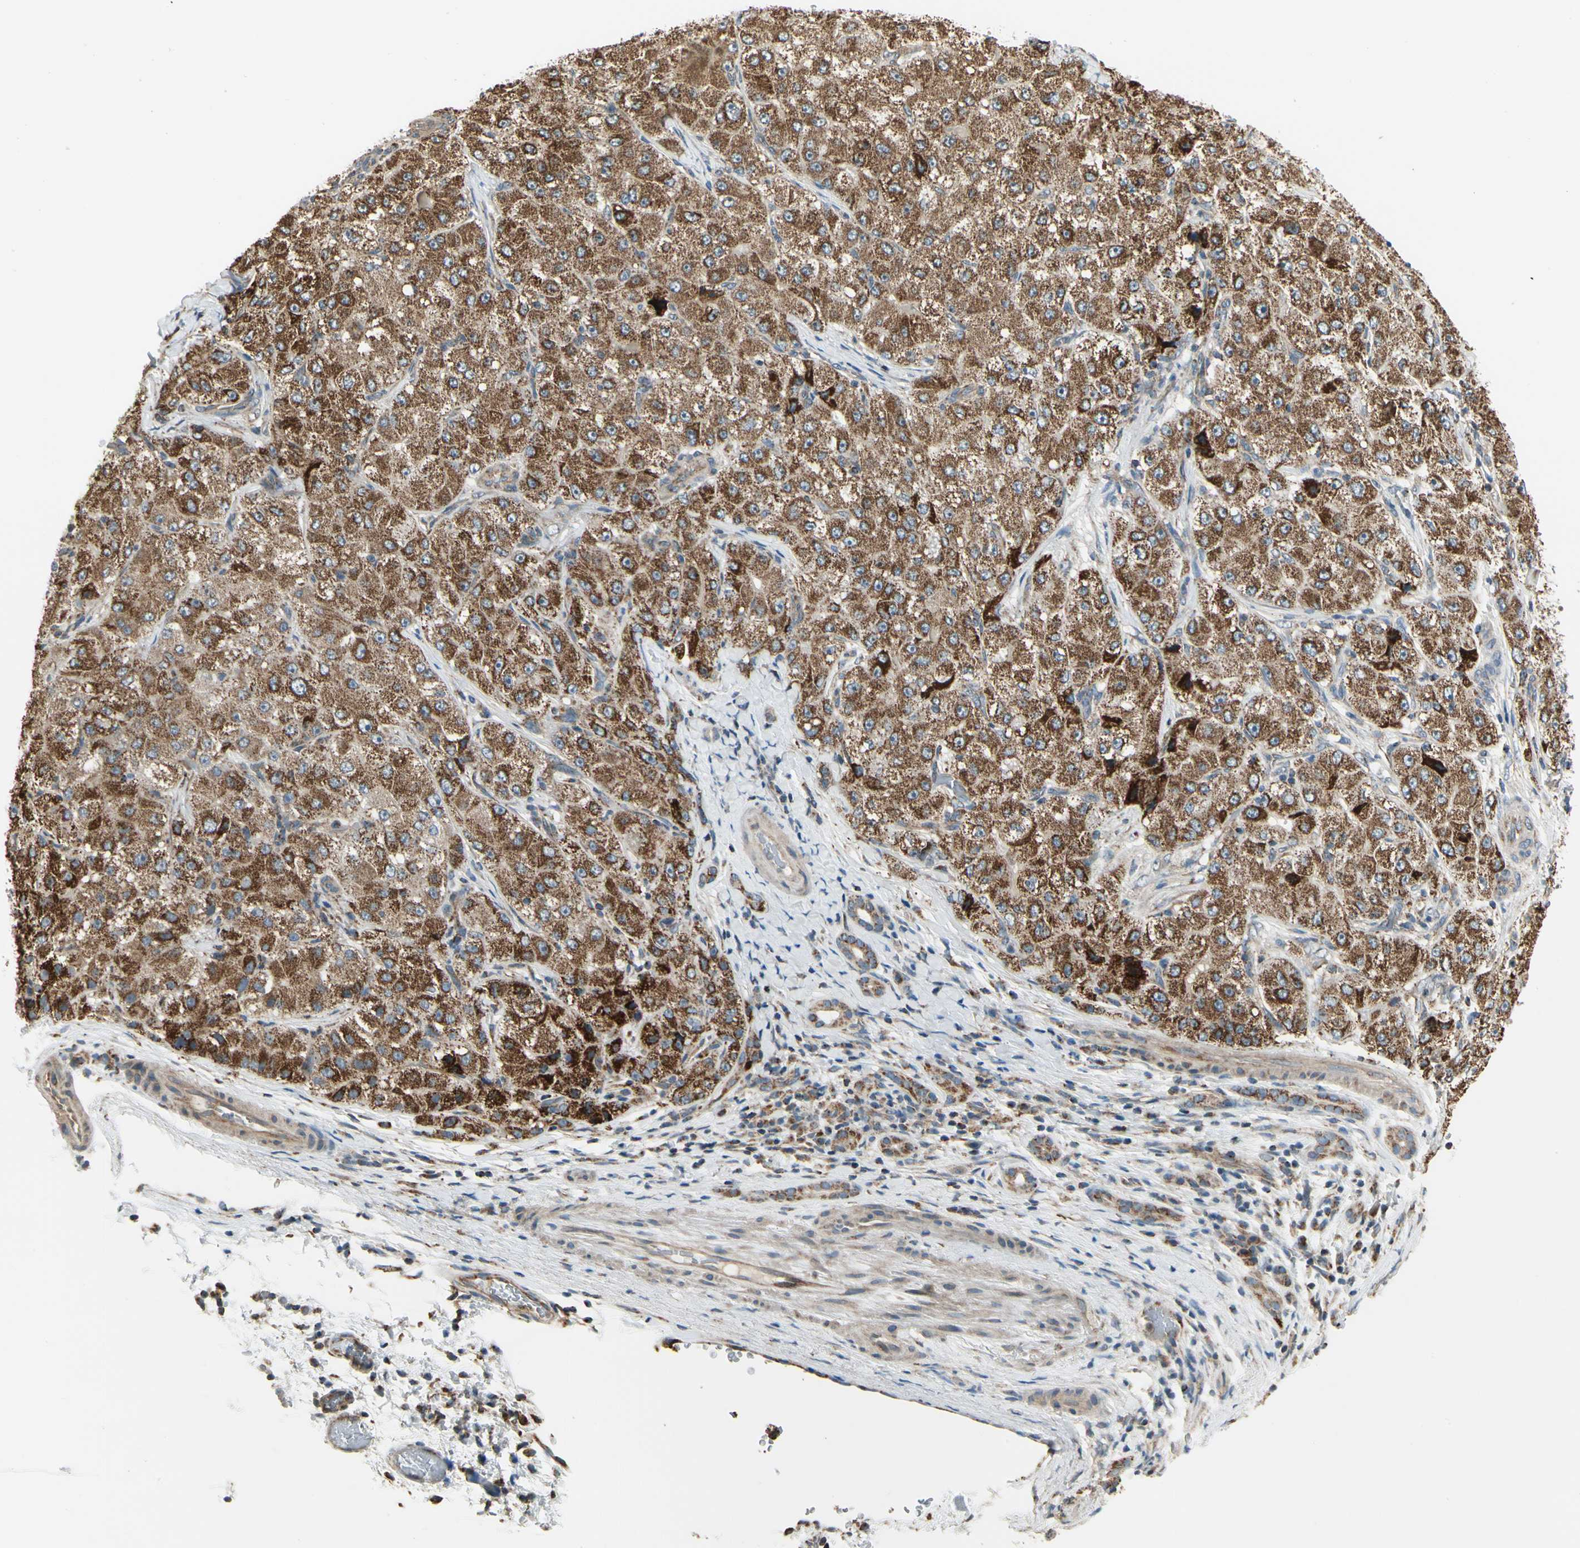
{"staining": {"intensity": "strong", "quantity": ">75%", "location": "cytoplasmic/membranous"}, "tissue": "liver cancer", "cell_type": "Tumor cells", "image_type": "cancer", "snomed": [{"axis": "morphology", "description": "Carcinoma, Hepatocellular, NOS"}, {"axis": "topography", "description": "Liver"}], "caption": "Hepatocellular carcinoma (liver) stained with immunohistochemistry (IHC) reveals strong cytoplasmic/membranous expression in about >75% of tumor cells.", "gene": "EPHB3", "patient": {"sex": "male", "age": 80}}